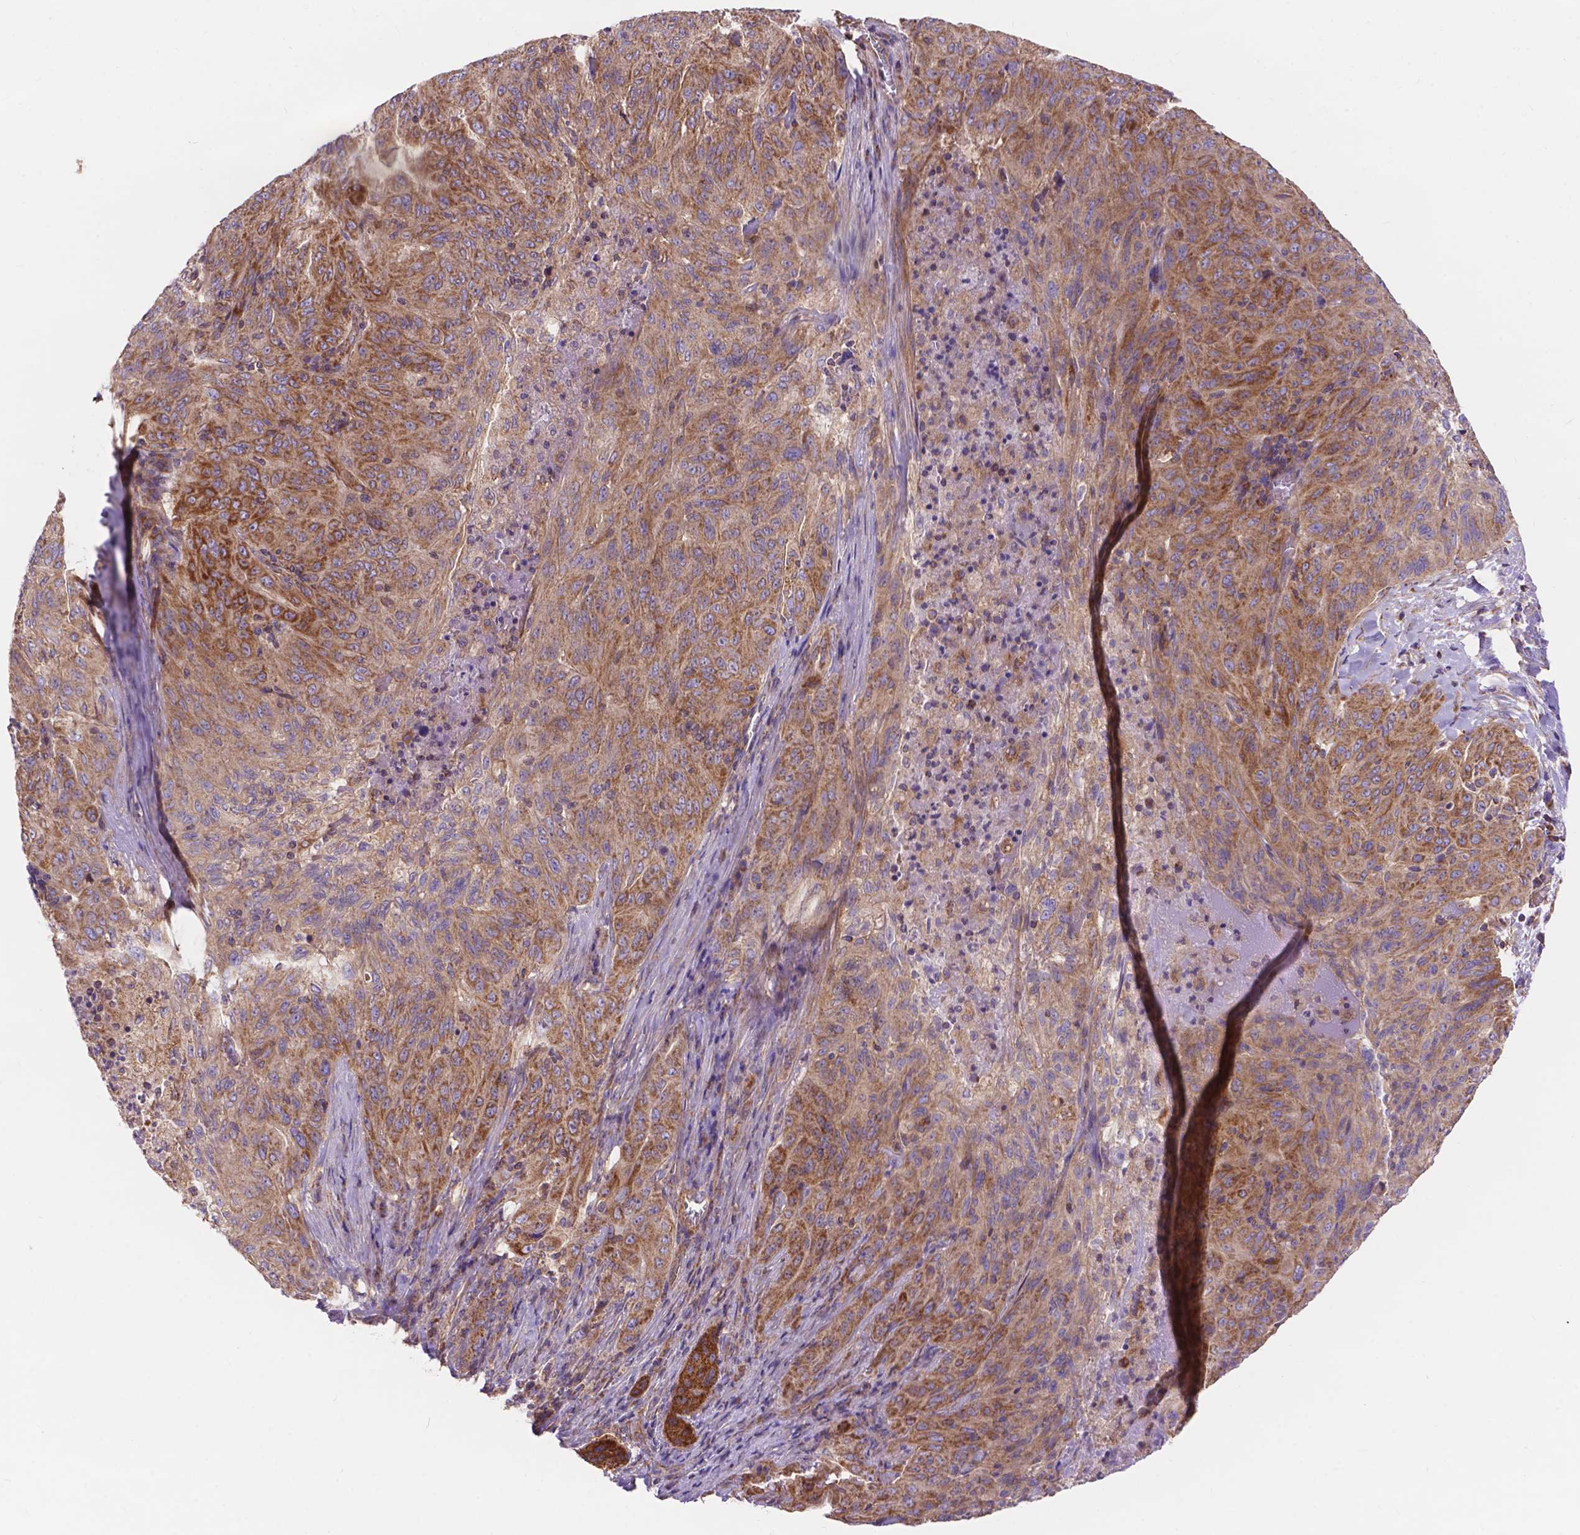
{"staining": {"intensity": "moderate", "quantity": ">75%", "location": "cytoplasmic/membranous"}, "tissue": "pancreatic cancer", "cell_type": "Tumor cells", "image_type": "cancer", "snomed": [{"axis": "morphology", "description": "Adenocarcinoma, NOS"}, {"axis": "topography", "description": "Pancreas"}], "caption": "Immunohistochemical staining of human adenocarcinoma (pancreatic) displays medium levels of moderate cytoplasmic/membranous protein positivity in approximately >75% of tumor cells. The staining was performed using DAB (3,3'-diaminobenzidine), with brown indicating positive protein expression. Nuclei are stained blue with hematoxylin.", "gene": "AK3", "patient": {"sex": "male", "age": 63}}